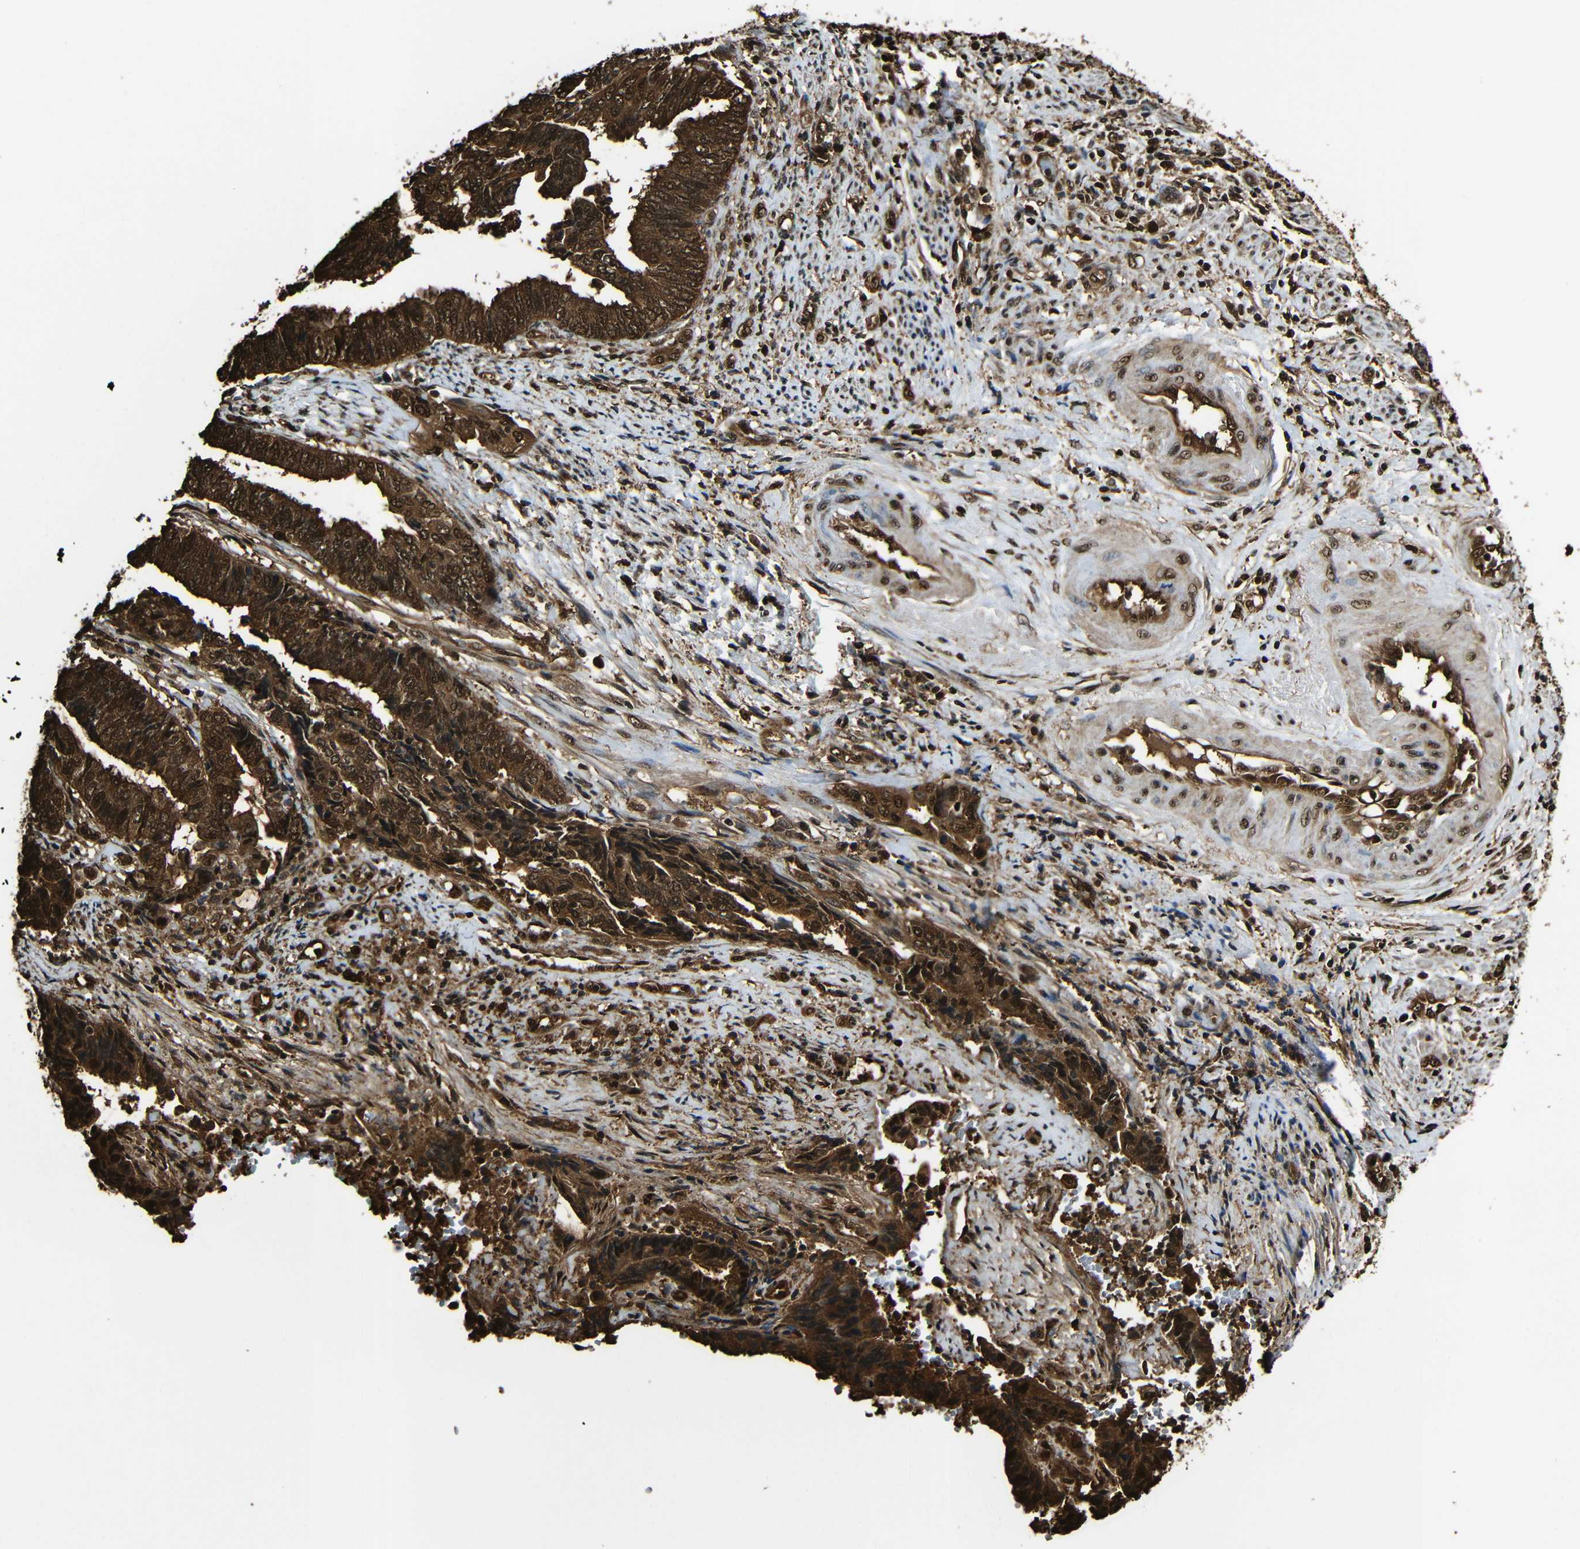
{"staining": {"intensity": "strong", "quantity": ">75%", "location": "cytoplasmic/membranous,nuclear"}, "tissue": "endometrial cancer", "cell_type": "Tumor cells", "image_type": "cancer", "snomed": [{"axis": "morphology", "description": "Adenocarcinoma, NOS"}, {"axis": "topography", "description": "Uterus"}, {"axis": "topography", "description": "Endometrium"}], "caption": "Immunohistochemical staining of endometrial cancer (adenocarcinoma) demonstrates high levels of strong cytoplasmic/membranous and nuclear protein expression in about >75% of tumor cells.", "gene": "VCP", "patient": {"sex": "female", "age": 70}}